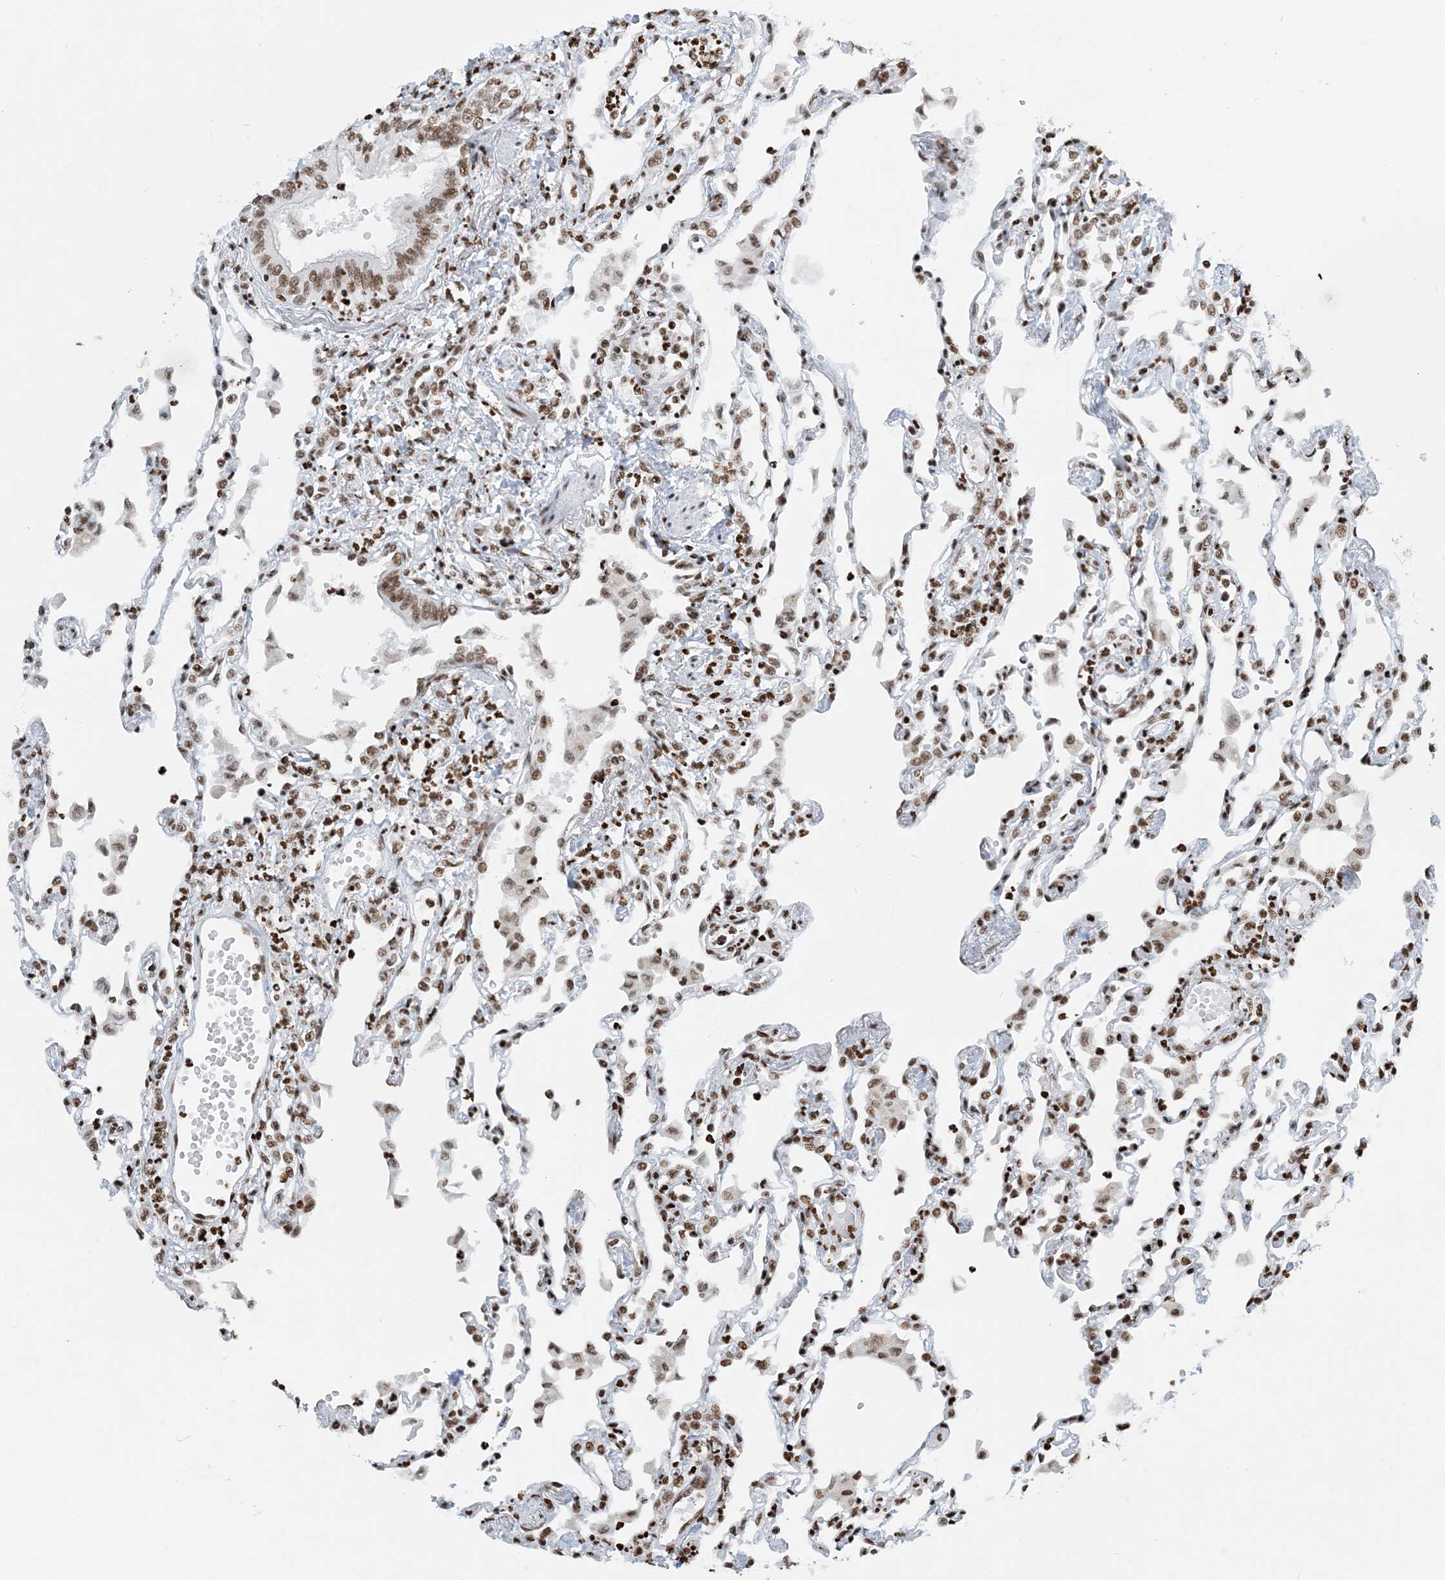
{"staining": {"intensity": "moderate", "quantity": ">75%", "location": "nuclear"}, "tissue": "lung", "cell_type": "Alveolar cells", "image_type": "normal", "snomed": [{"axis": "morphology", "description": "Normal tissue, NOS"}, {"axis": "topography", "description": "Bronchus"}, {"axis": "topography", "description": "Lung"}], "caption": "DAB (3,3'-diaminobenzidine) immunohistochemical staining of benign human lung shows moderate nuclear protein expression in approximately >75% of alveolar cells. (DAB IHC with brightfield microscopy, high magnification).", "gene": "H3", "patient": {"sex": "female", "age": 49}}